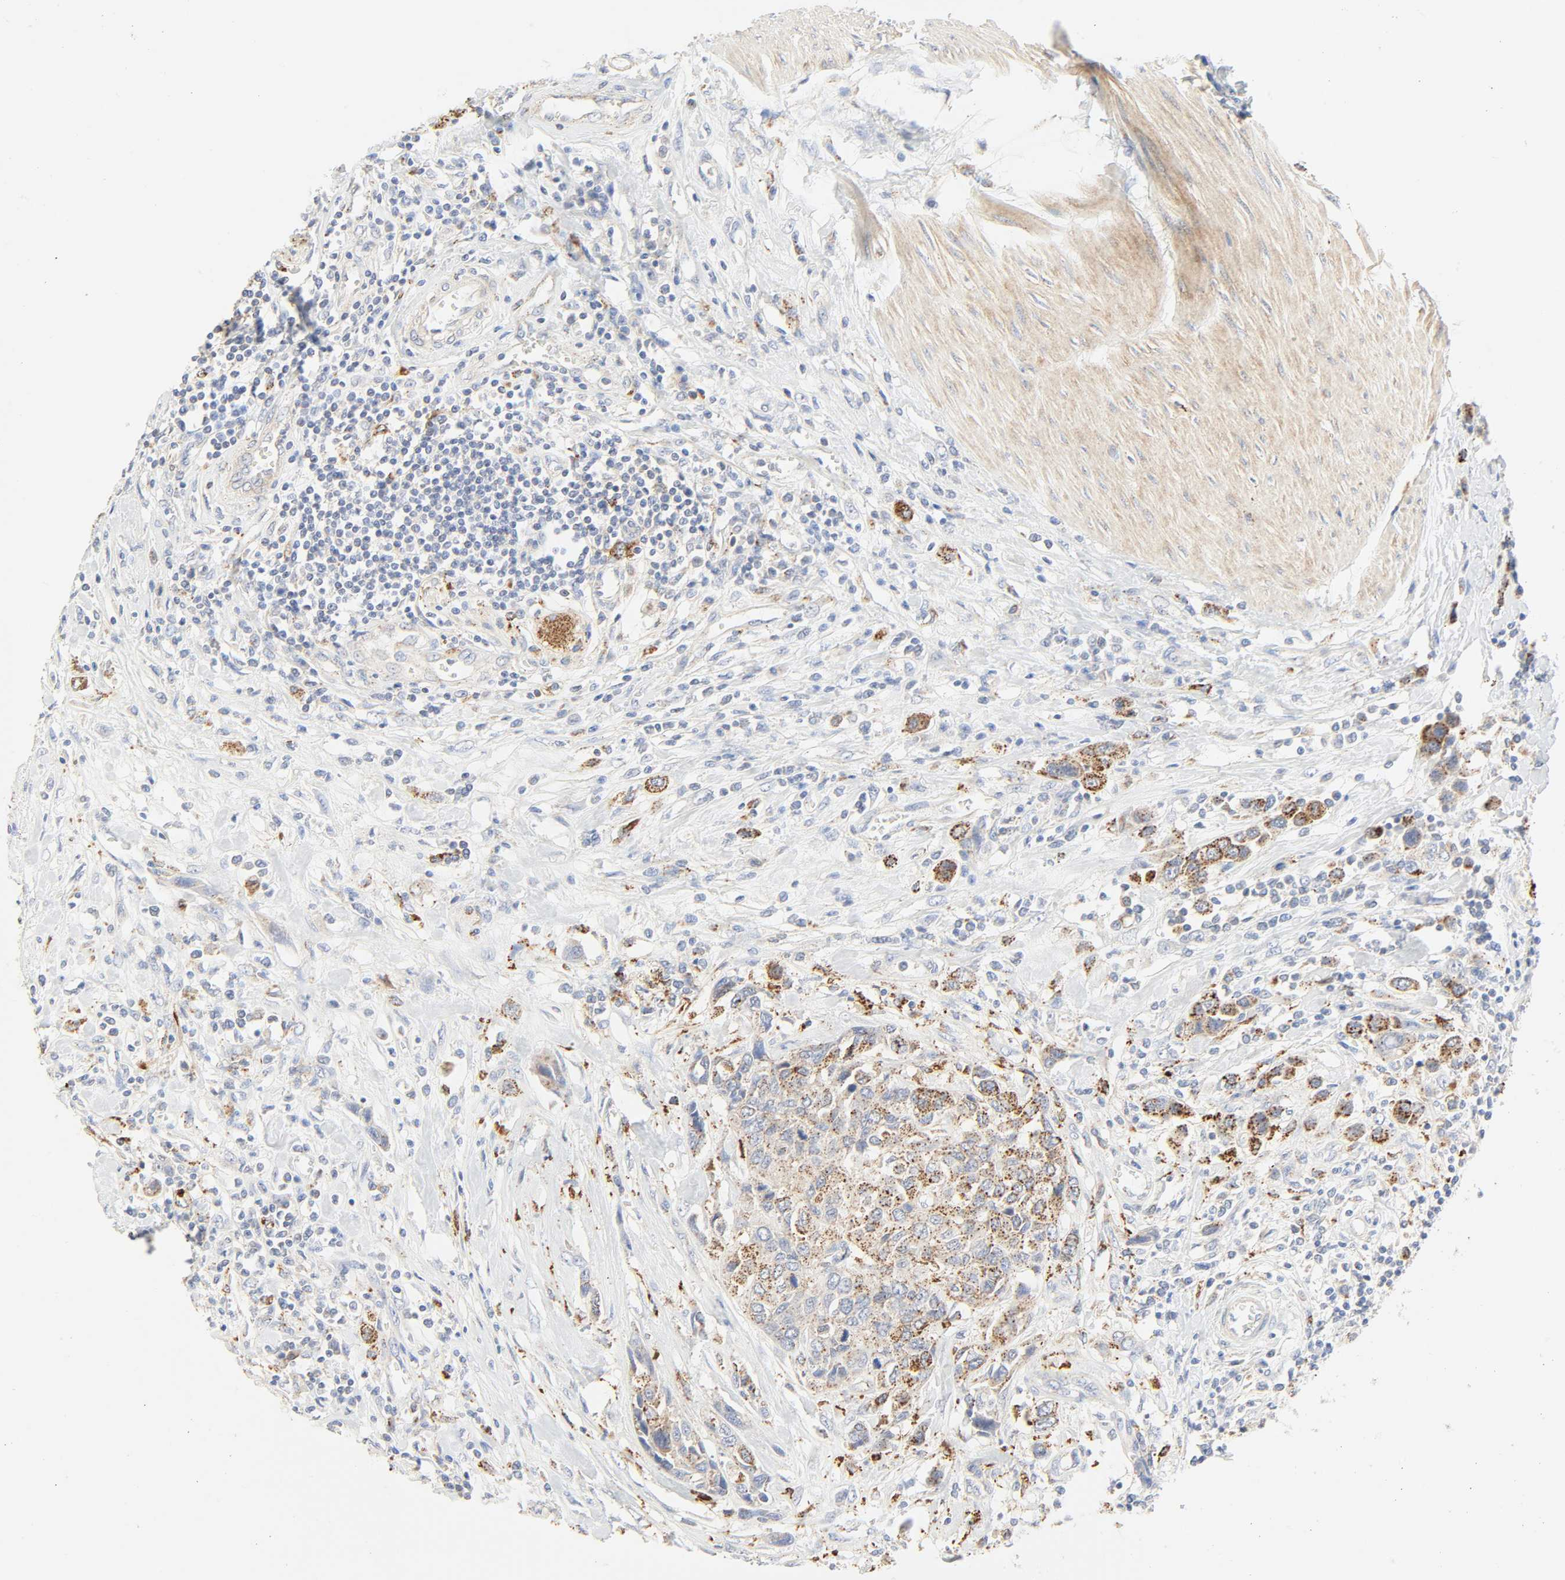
{"staining": {"intensity": "moderate", "quantity": ">75%", "location": "cytoplasmic/membranous"}, "tissue": "urothelial cancer", "cell_type": "Tumor cells", "image_type": "cancer", "snomed": [{"axis": "morphology", "description": "Urothelial carcinoma, High grade"}, {"axis": "topography", "description": "Urinary bladder"}], "caption": "This is an image of immunohistochemistry (IHC) staining of high-grade urothelial carcinoma, which shows moderate expression in the cytoplasmic/membranous of tumor cells.", "gene": "CAMK2A", "patient": {"sex": "male", "age": 50}}